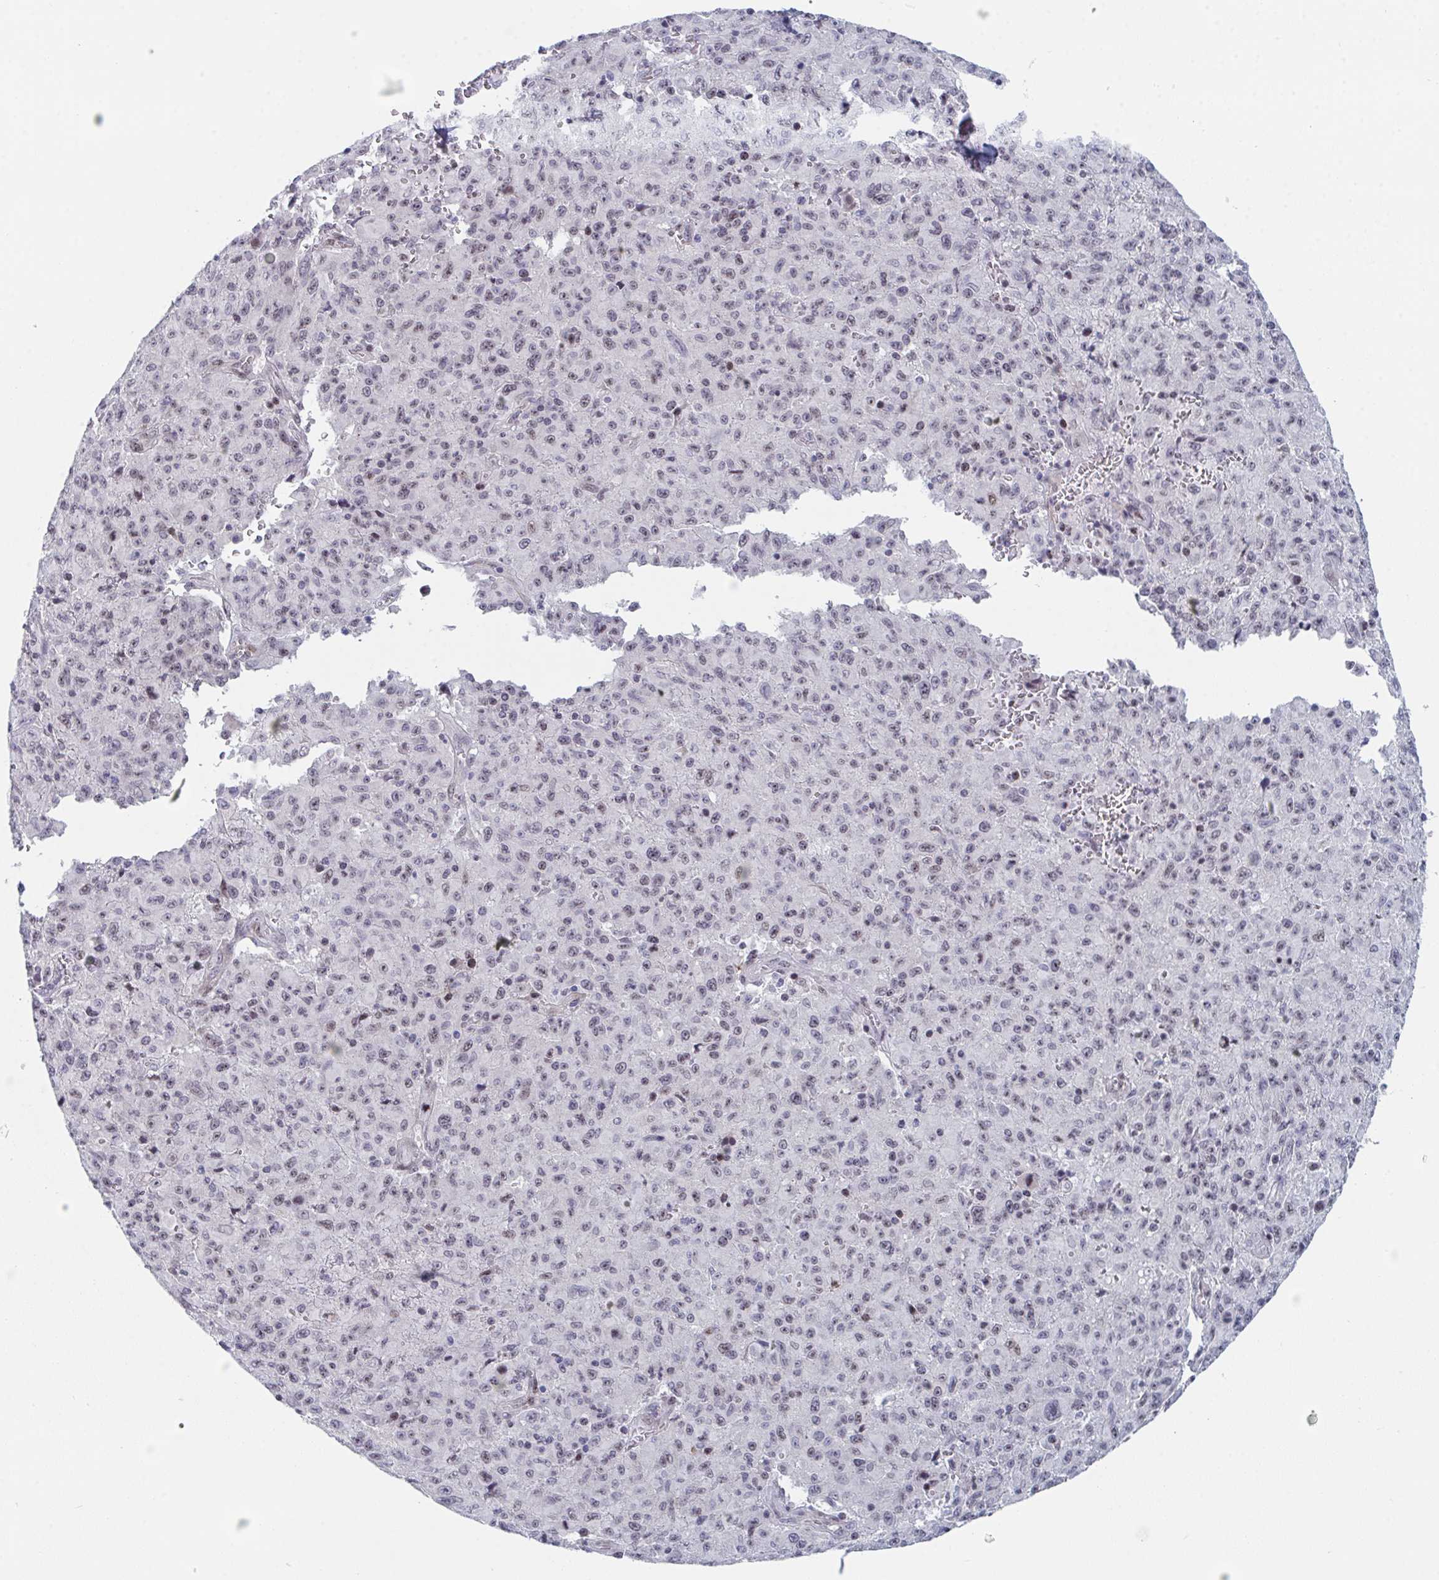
{"staining": {"intensity": "weak", "quantity": ">75%", "location": "nuclear"}, "tissue": "melanoma", "cell_type": "Tumor cells", "image_type": "cancer", "snomed": [{"axis": "morphology", "description": "Malignant melanoma, NOS"}, {"axis": "topography", "description": "Skin"}], "caption": "Tumor cells show low levels of weak nuclear positivity in about >75% of cells in human melanoma.", "gene": "CENPT", "patient": {"sex": "male", "age": 46}}